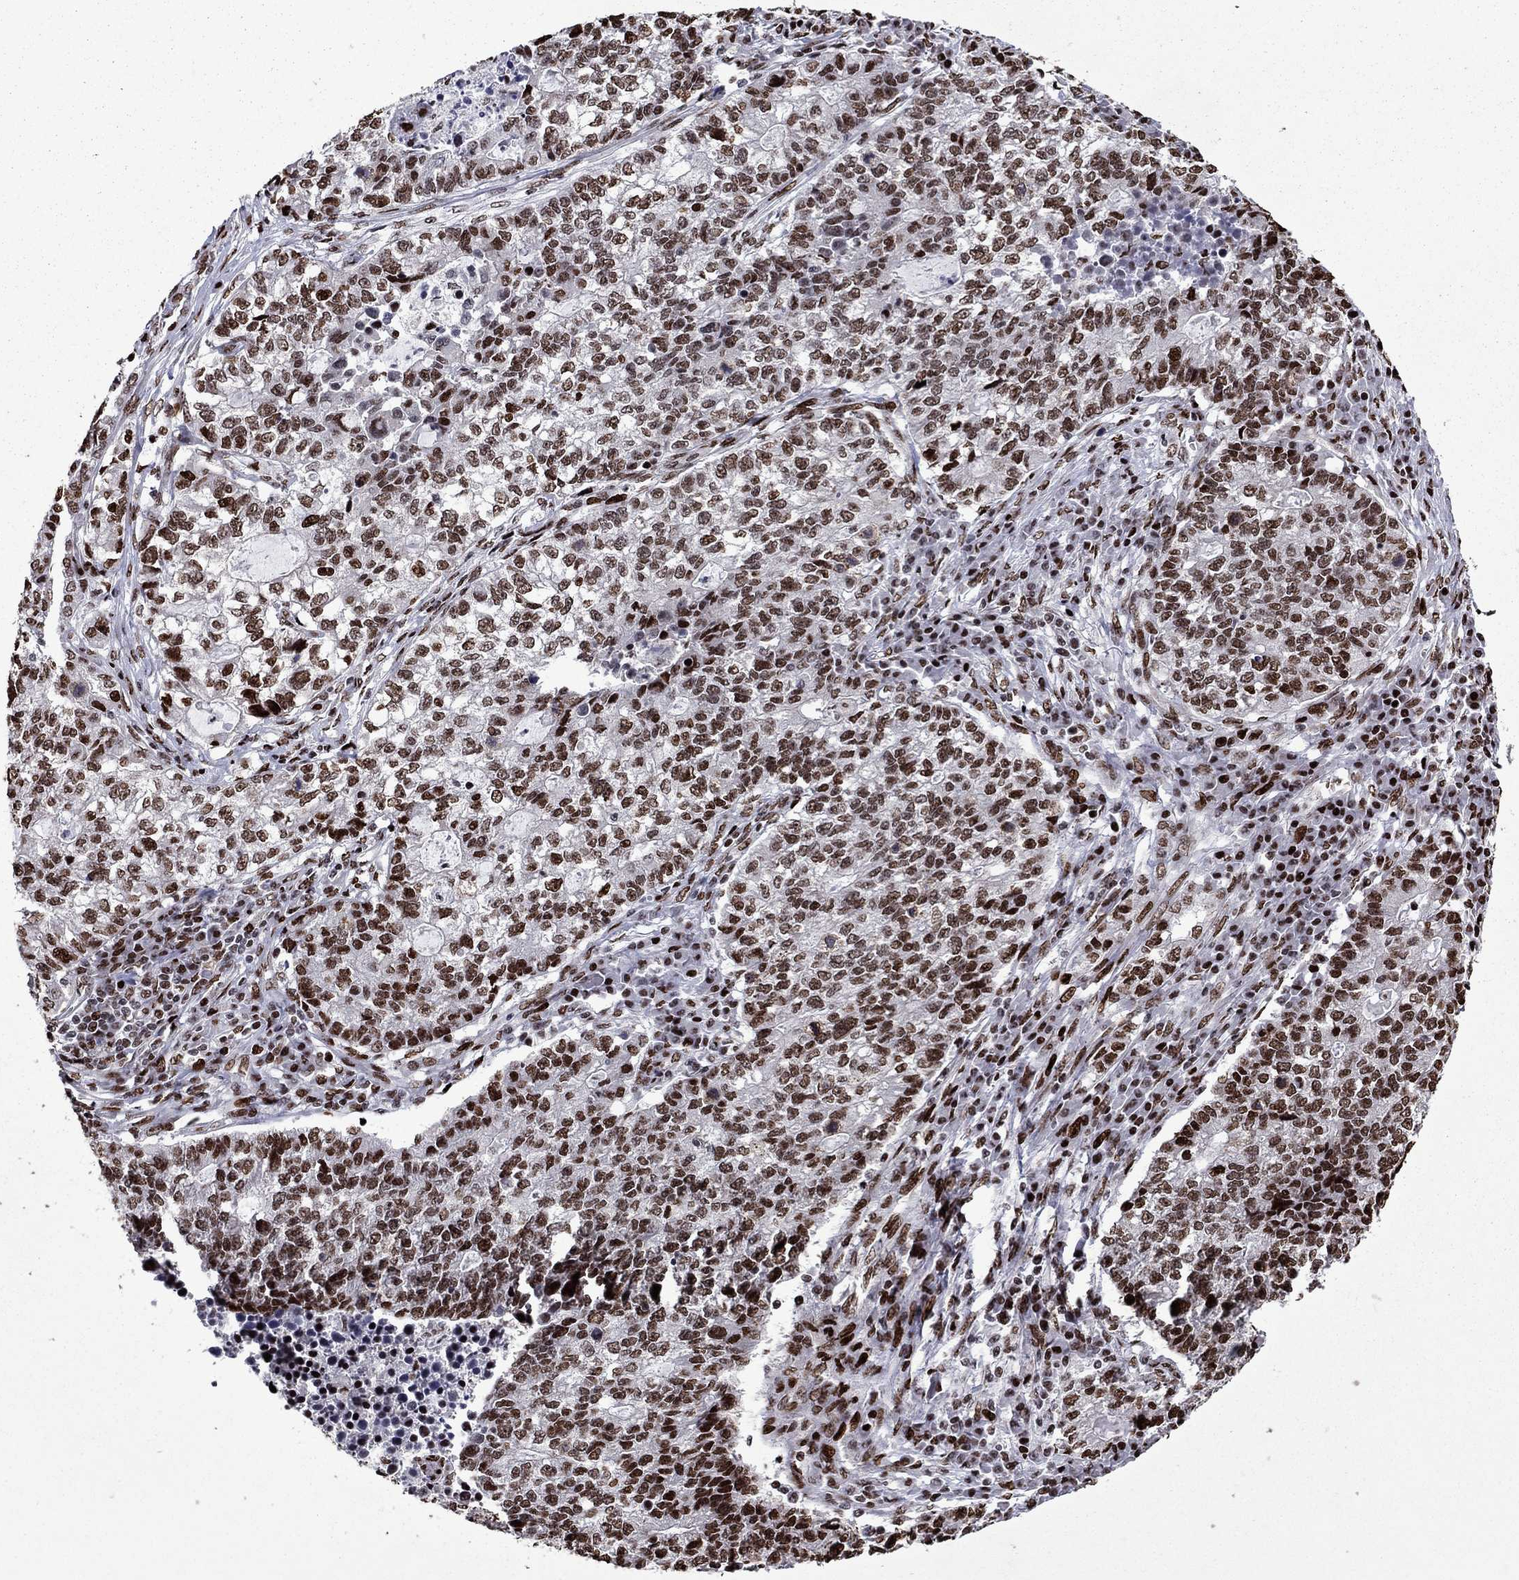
{"staining": {"intensity": "strong", "quantity": ">75%", "location": "nuclear"}, "tissue": "lung cancer", "cell_type": "Tumor cells", "image_type": "cancer", "snomed": [{"axis": "morphology", "description": "Adenocarcinoma, NOS"}, {"axis": "topography", "description": "Lung"}], "caption": "Lung adenocarcinoma stained for a protein (brown) exhibits strong nuclear positive expression in approximately >75% of tumor cells.", "gene": "LIMK1", "patient": {"sex": "male", "age": 57}}